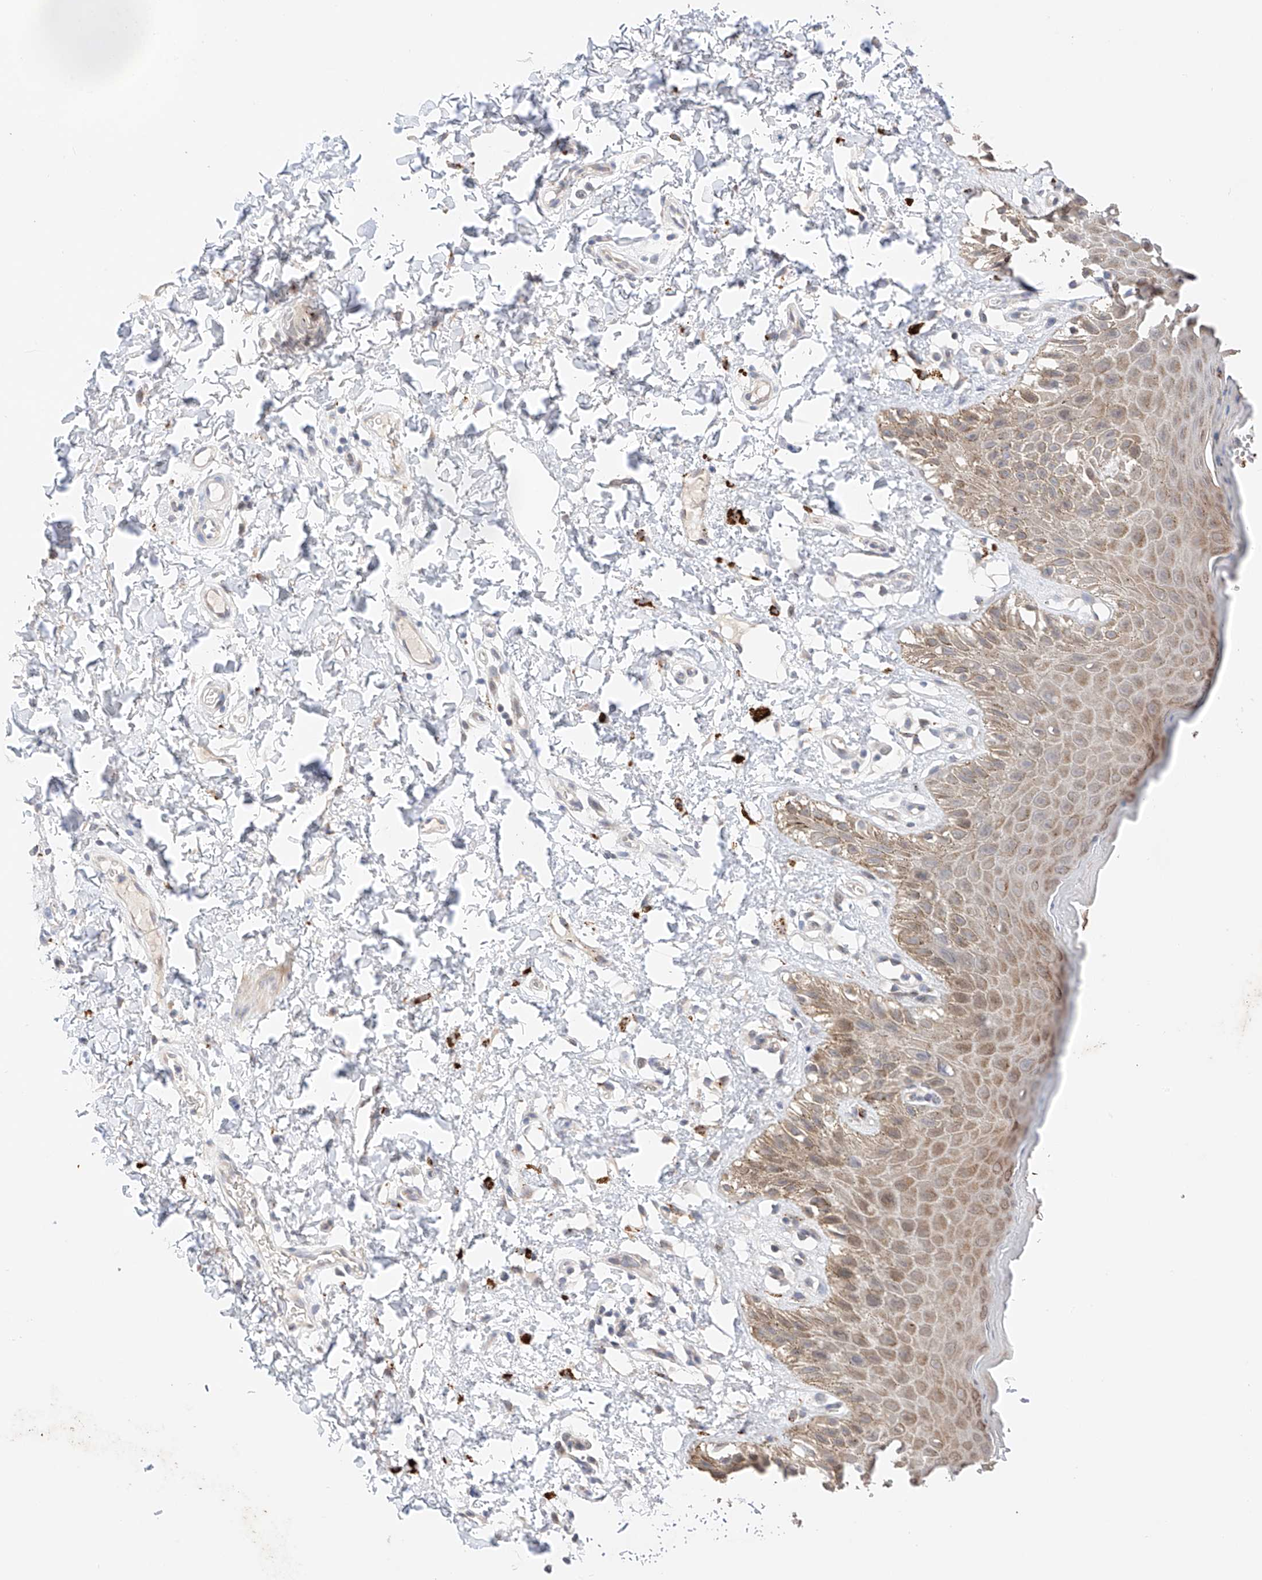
{"staining": {"intensity": "moderate", "quantity": ">75%", "location": "cytoplasmic/membranous,nuclear"}, "tissue": "skin", "cell_type": "Epidermal cells", "image_type": "normal", "snomed": [{"axis": "morphology", "description": "Normal tissue, NOS"}, {"axis": "topography", "description": "Anal"}], "caption": "The micrograph demonstrates staining of unremarkable skin, revealing moderate cytoplasmic/membranous,nuclear protein staining (brown color) within epidermal cells.", "gene": "GCNT1", "patient": {"sex": "male", "age": 44}}